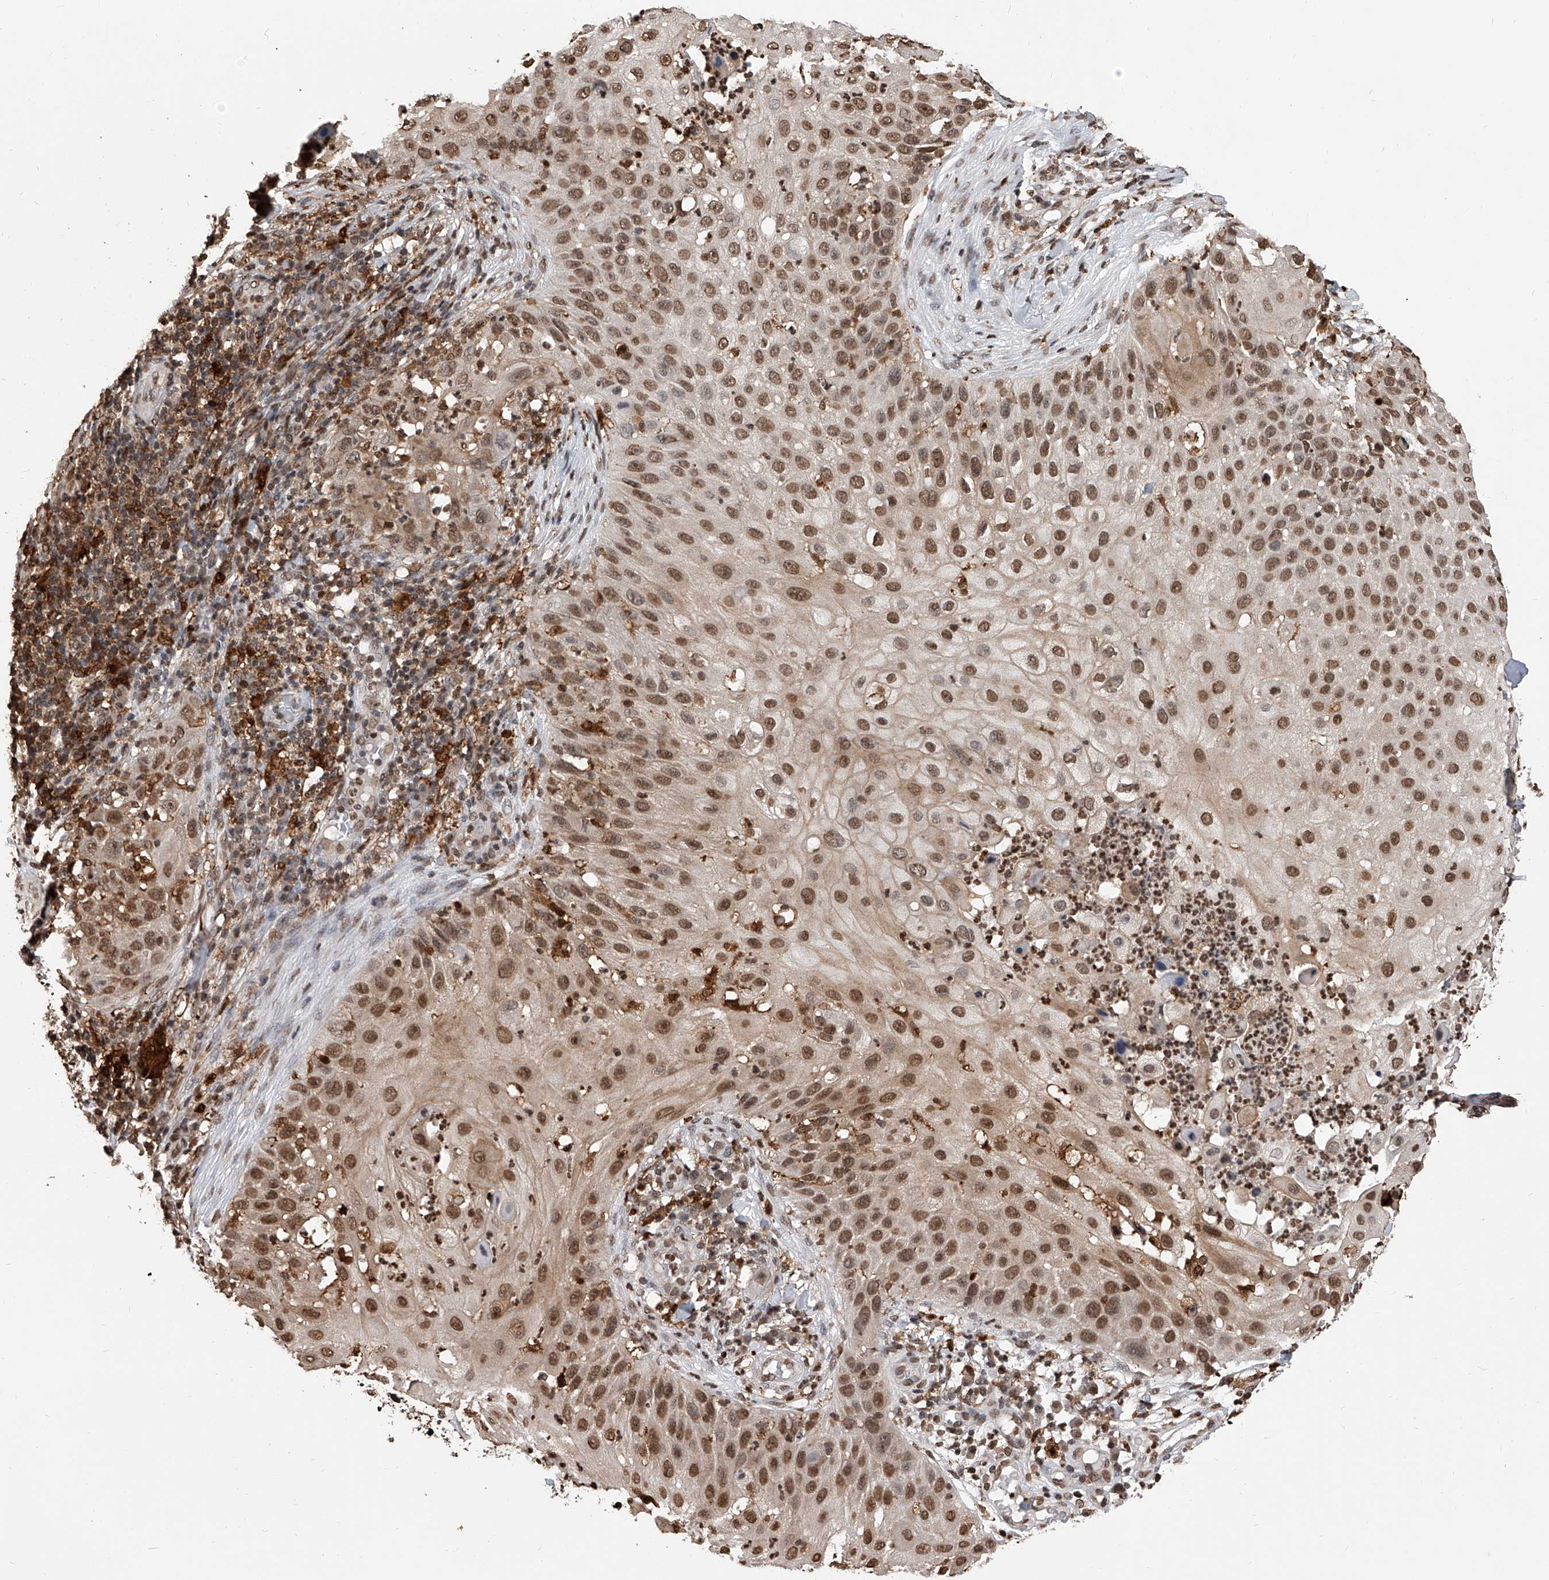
{"staining": {"intensity": "moderate", "quantity": ">75%", "location": "nuclear"}, "tissue": "skin cancer", "cell_type": "Tumor cells", "image_type": "cancer", "snomed": [{"axis": "morphology", "description": "Squamous cell carcinoma, NOS"}, {"axis": "topography", "description": "Skin"}], "caption": "Protein staining exhibits moderate nuclear expression in approximately >75% of tumor cells in skin squamous cell carcinoma.", "gene": "CFAP410", "patient": {"sex": "female", "age": 44}}